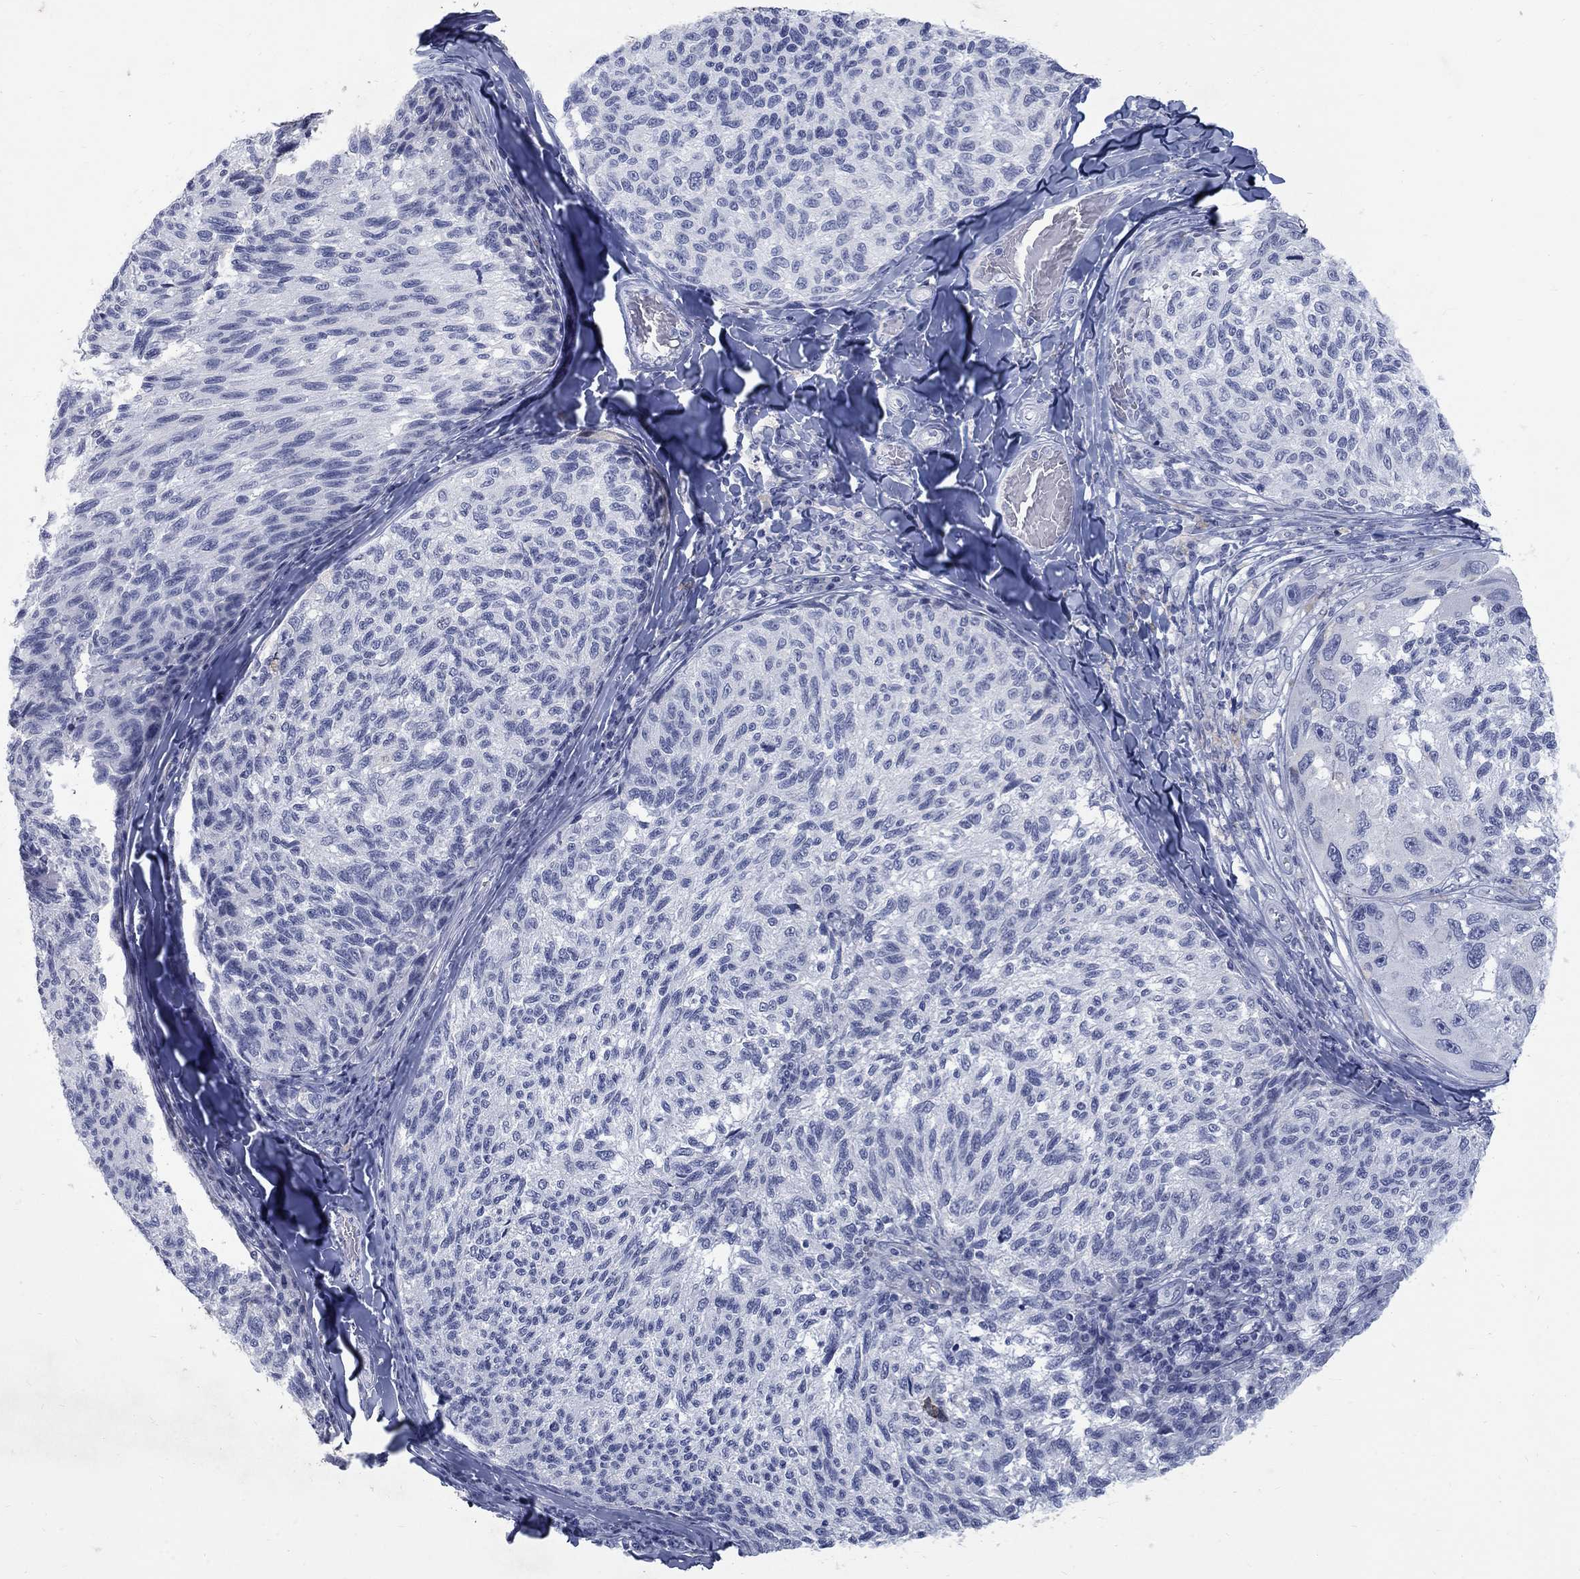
{"staining": {"intensity": "negative", "quantity": "none", "location": "none"}, "tissue": "melanoma", "cell_type": "Tumor cells", "image_type": "cancer", "snomed": [{"axis": "morphology", "description": "Malignant melanoma, NOS"}, {"axis": "topography", "description": "Skin"}], "caption": "Tumor cells are negative for protein expression in human melanoma.", "gene": "RFTN2", "patient": {"sex": "female", "age": 73}}